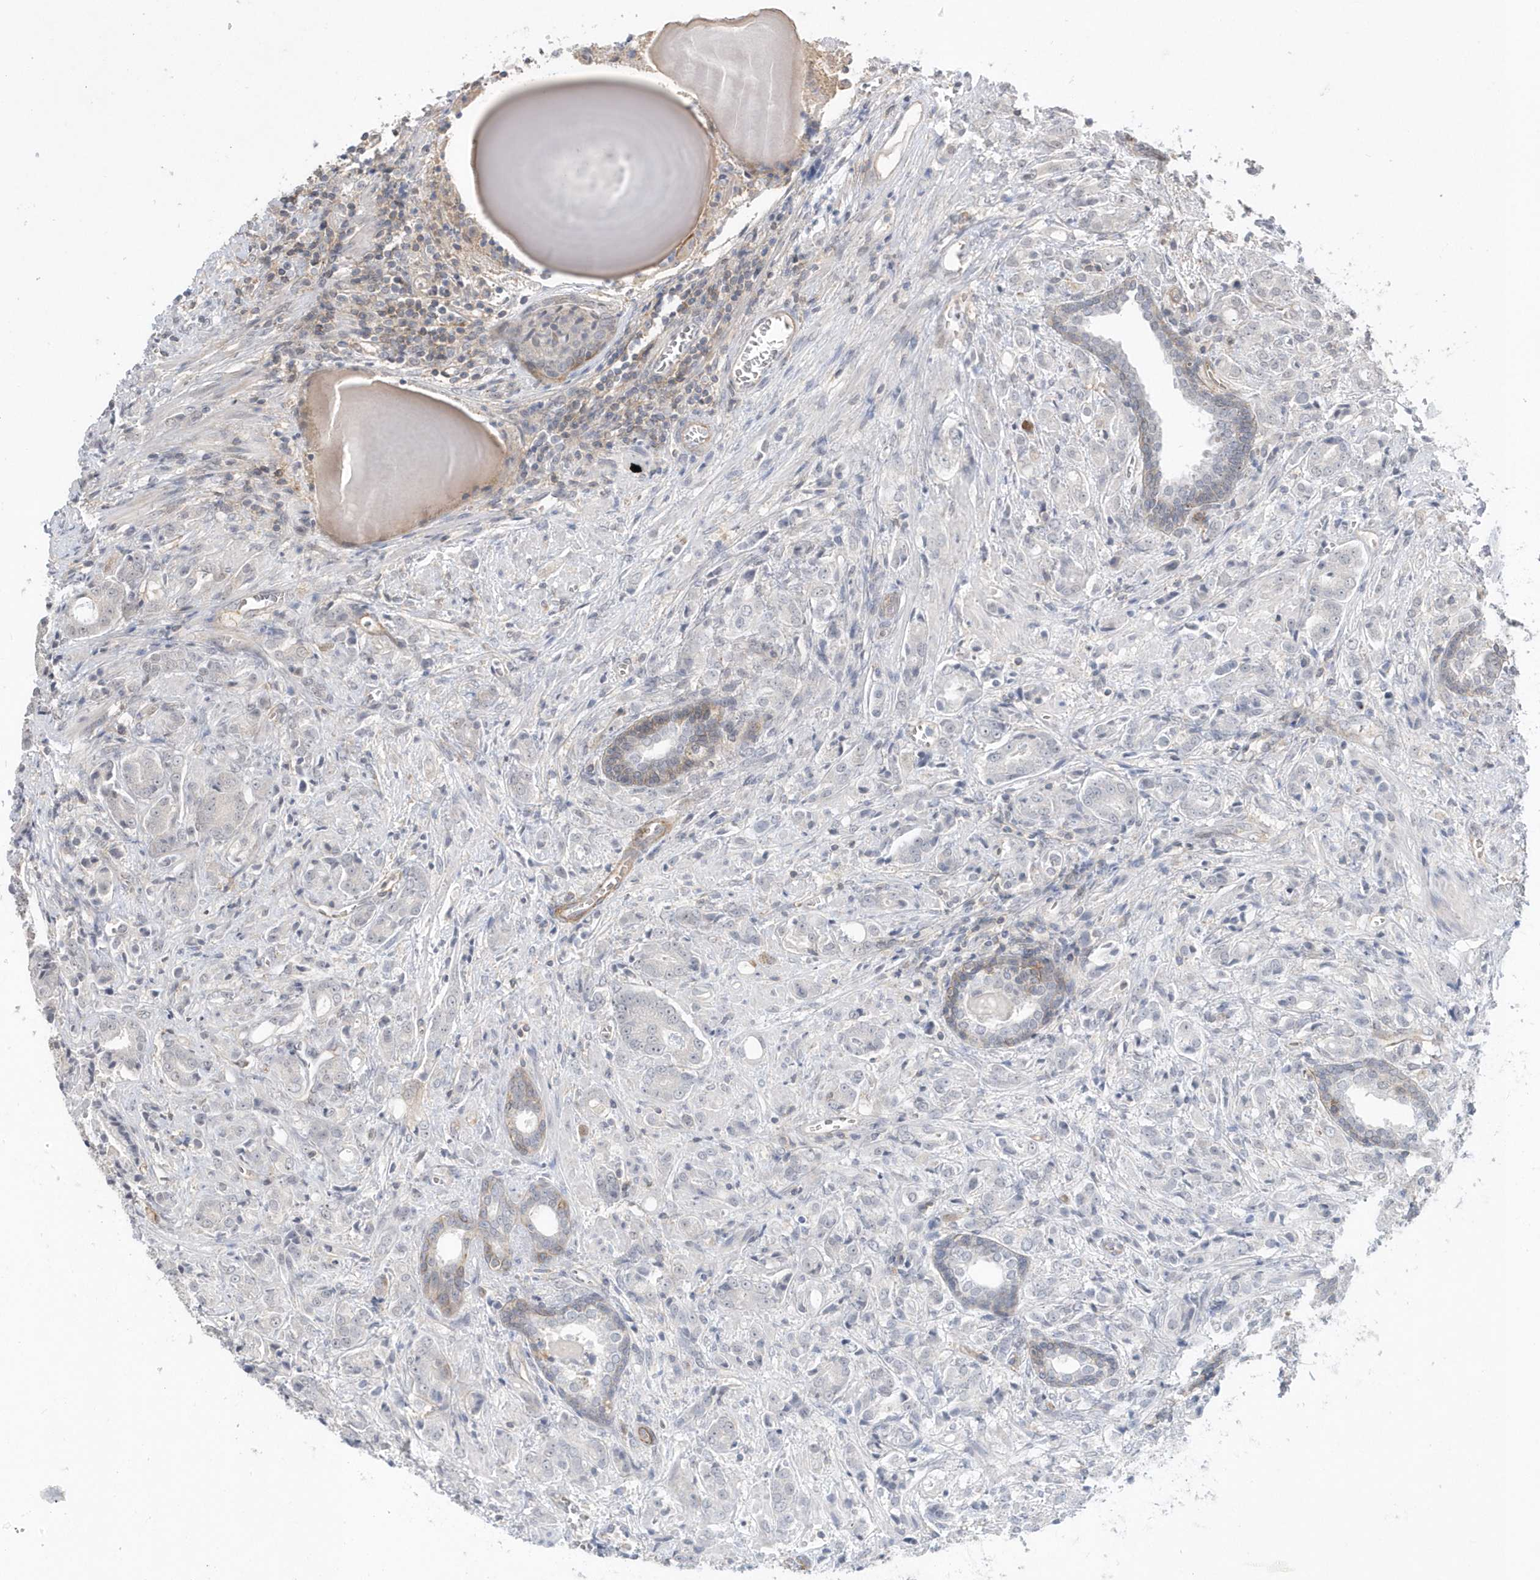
{"staining": {"intensity": "negative", "quantity": "none", "location": "none"}, "tissue": "prostate cancer", "cell_type": "Tumor cells", "image_type": "cancer", "snomed": [{"axis": "morphology", "description": "Adenocarcinoma, High grade"}, {"axis": "topography", "description": "Prostate"}], "caption": "High magnification brightfield microscopy of prostate cancer stained with DAB (brown) and counterstained with hematoxylin (blue): tumor cells show no significant expression. (DAB IHC, high magnification).", "gene": "CRIP3", "patient": {"sex": "male", "age": 57}}